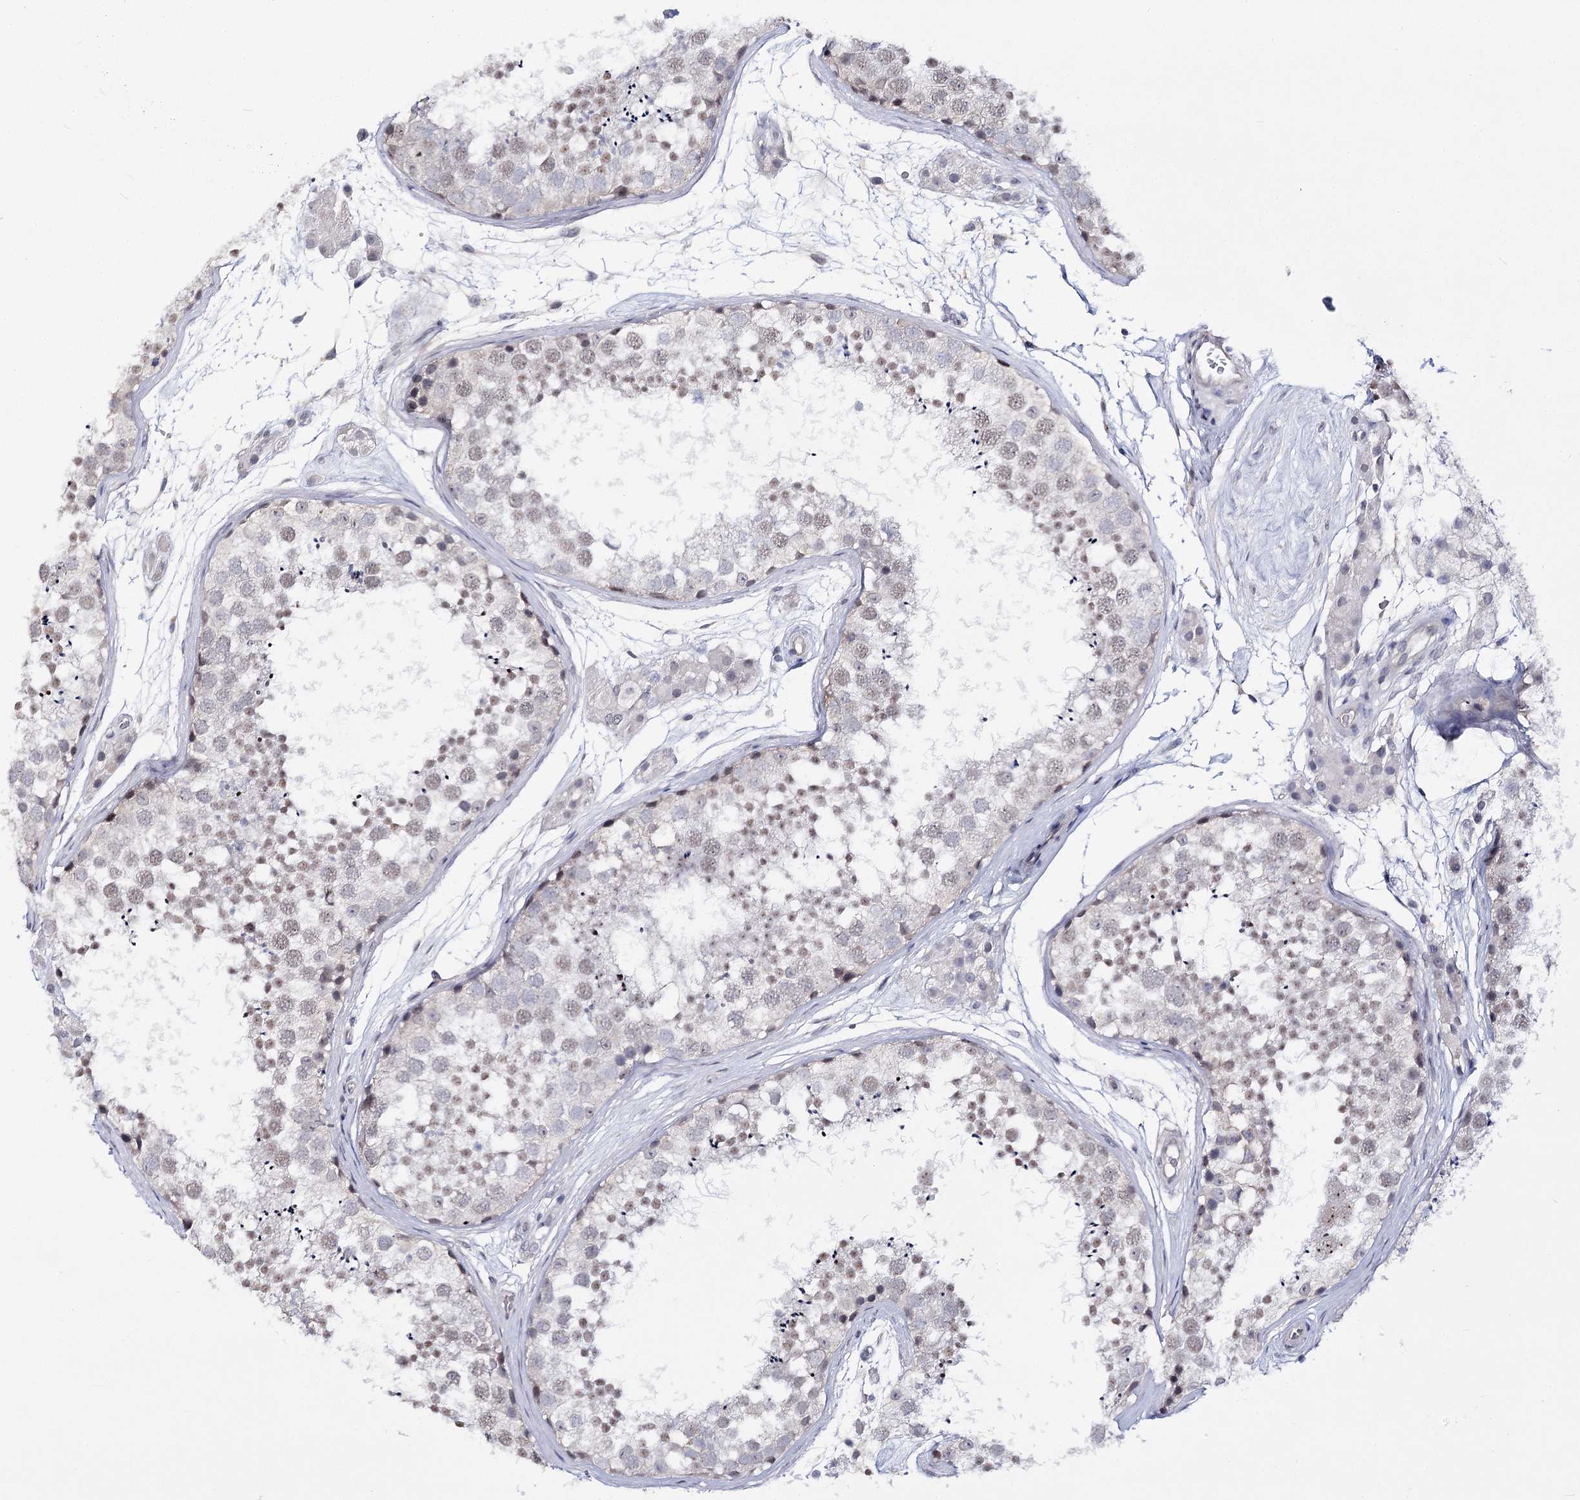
{"staining": {"intensity": "weak", "quantity": "25%-75%", "location": "nuclear"}, "tissue": "testis", "cell_type": "Cells in seminiferous ducts", "image_type": "normal", "snomed": [{"axis": "morphology", "description": "Normal tissue, NOS"}, {"axis": "topography", "description": "Testis"}], "caption": "This image reveals IHC staining of unremarkable testis, with low weak nuclear expression in approximately 25%-75% of cells in seminiferous ducts.", "gene": "ATP10B", "patient": {"sex": "male", "age": 56}}